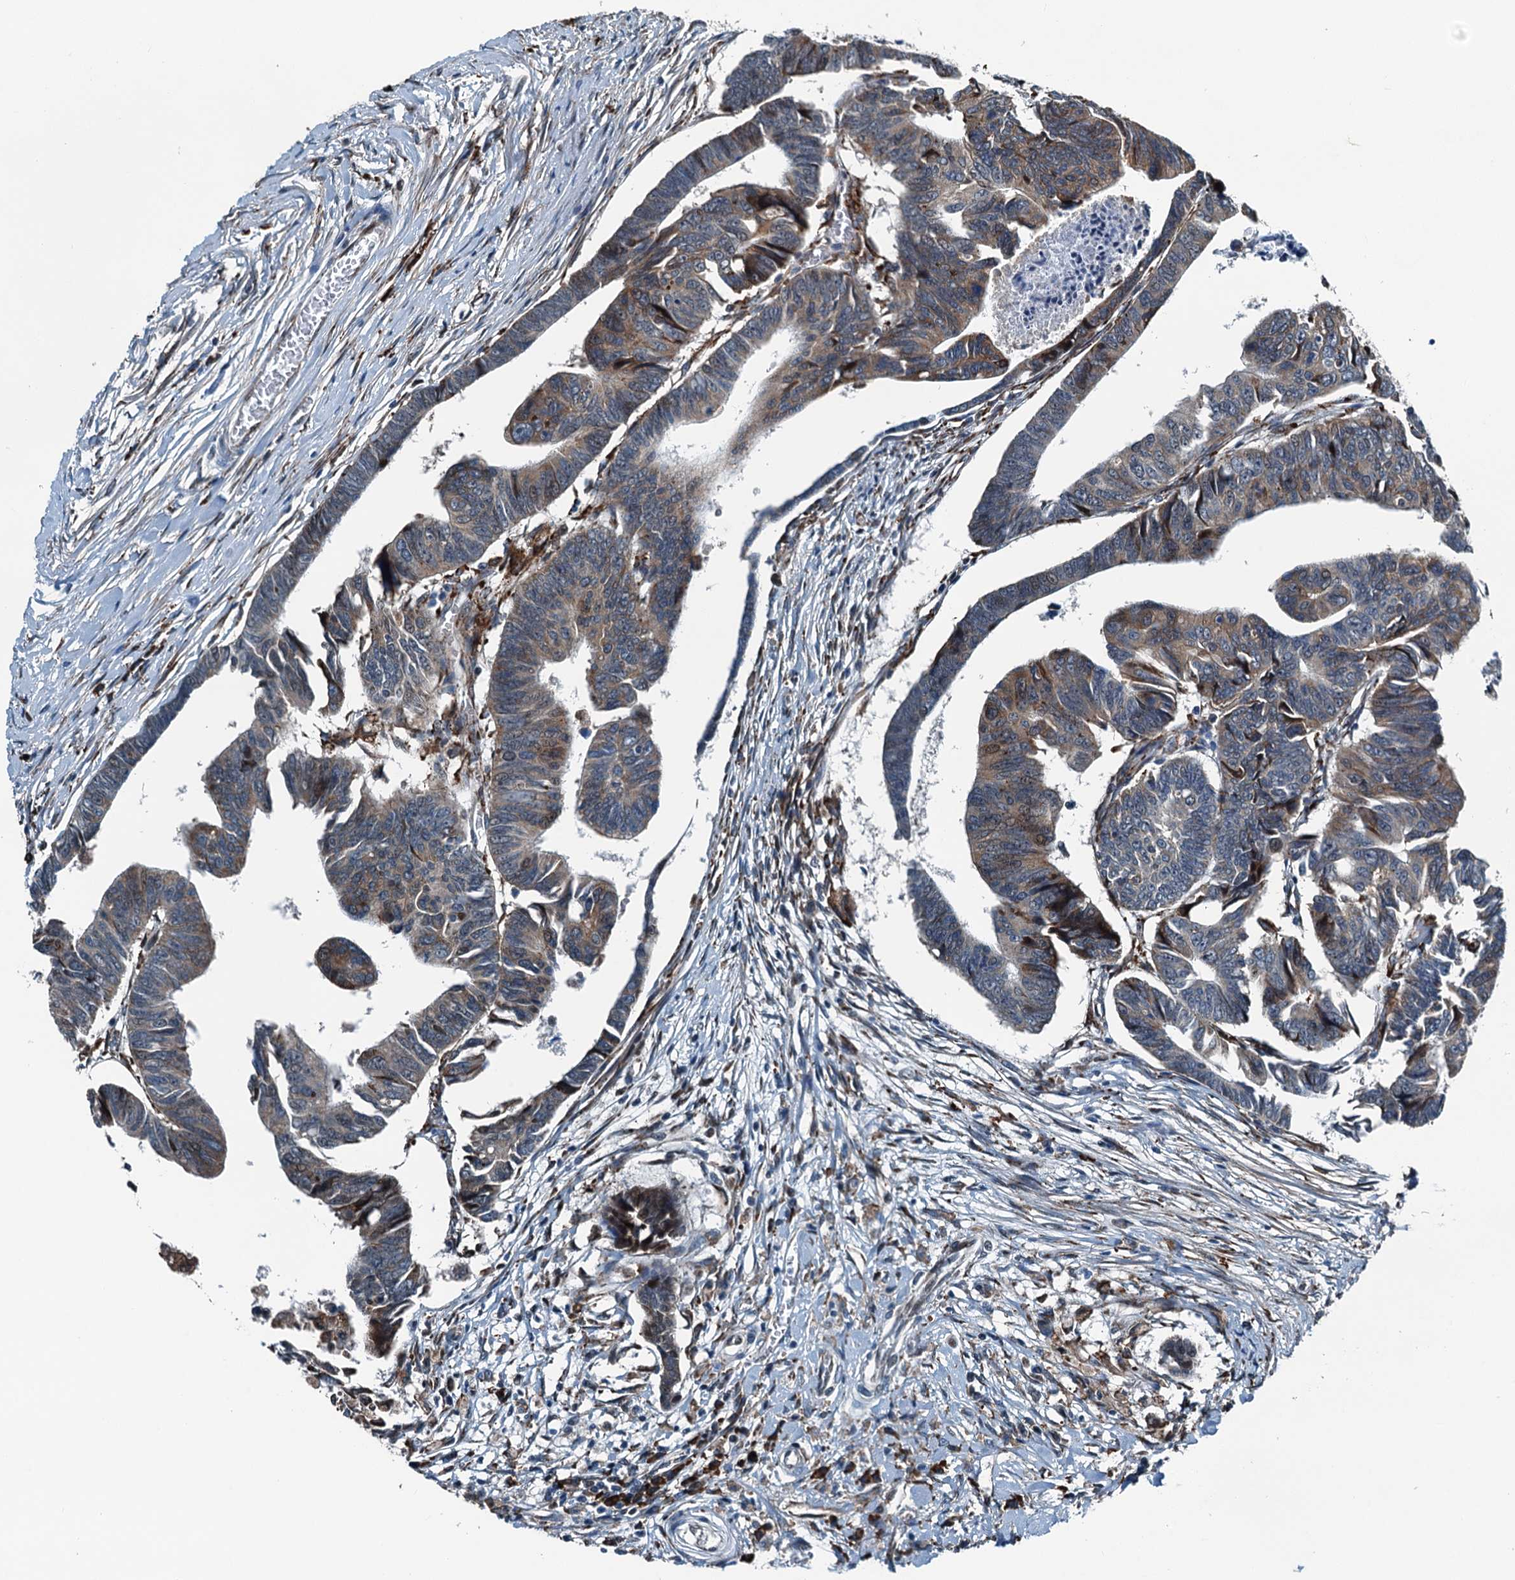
{"staining": {"intensity": "weak", "quantity": "25%-75%", "location": "cytoplasmic/membranous"}, "tissue": "colorectal cancer", "cell_type": "Tumor cells", "image_type": "cancer", "snomed": [{"axis": "morphology", "description": "Adenocarcinoma, NOS"}, {"axis": "topography", "description": "Rectum"}], "caption": "Immunohistochemical staining of colorectal cancer demonstrates weak cytoplasmic/membranous protein expression in approximately 25%-75% of tumor cells. (Stains: DAB in brown, nuclei in blue, Microscopy: brightfield microscopy at high magnification).", "gene": "TAMALIN", "patient": {"sex": "female", "age": 65}}